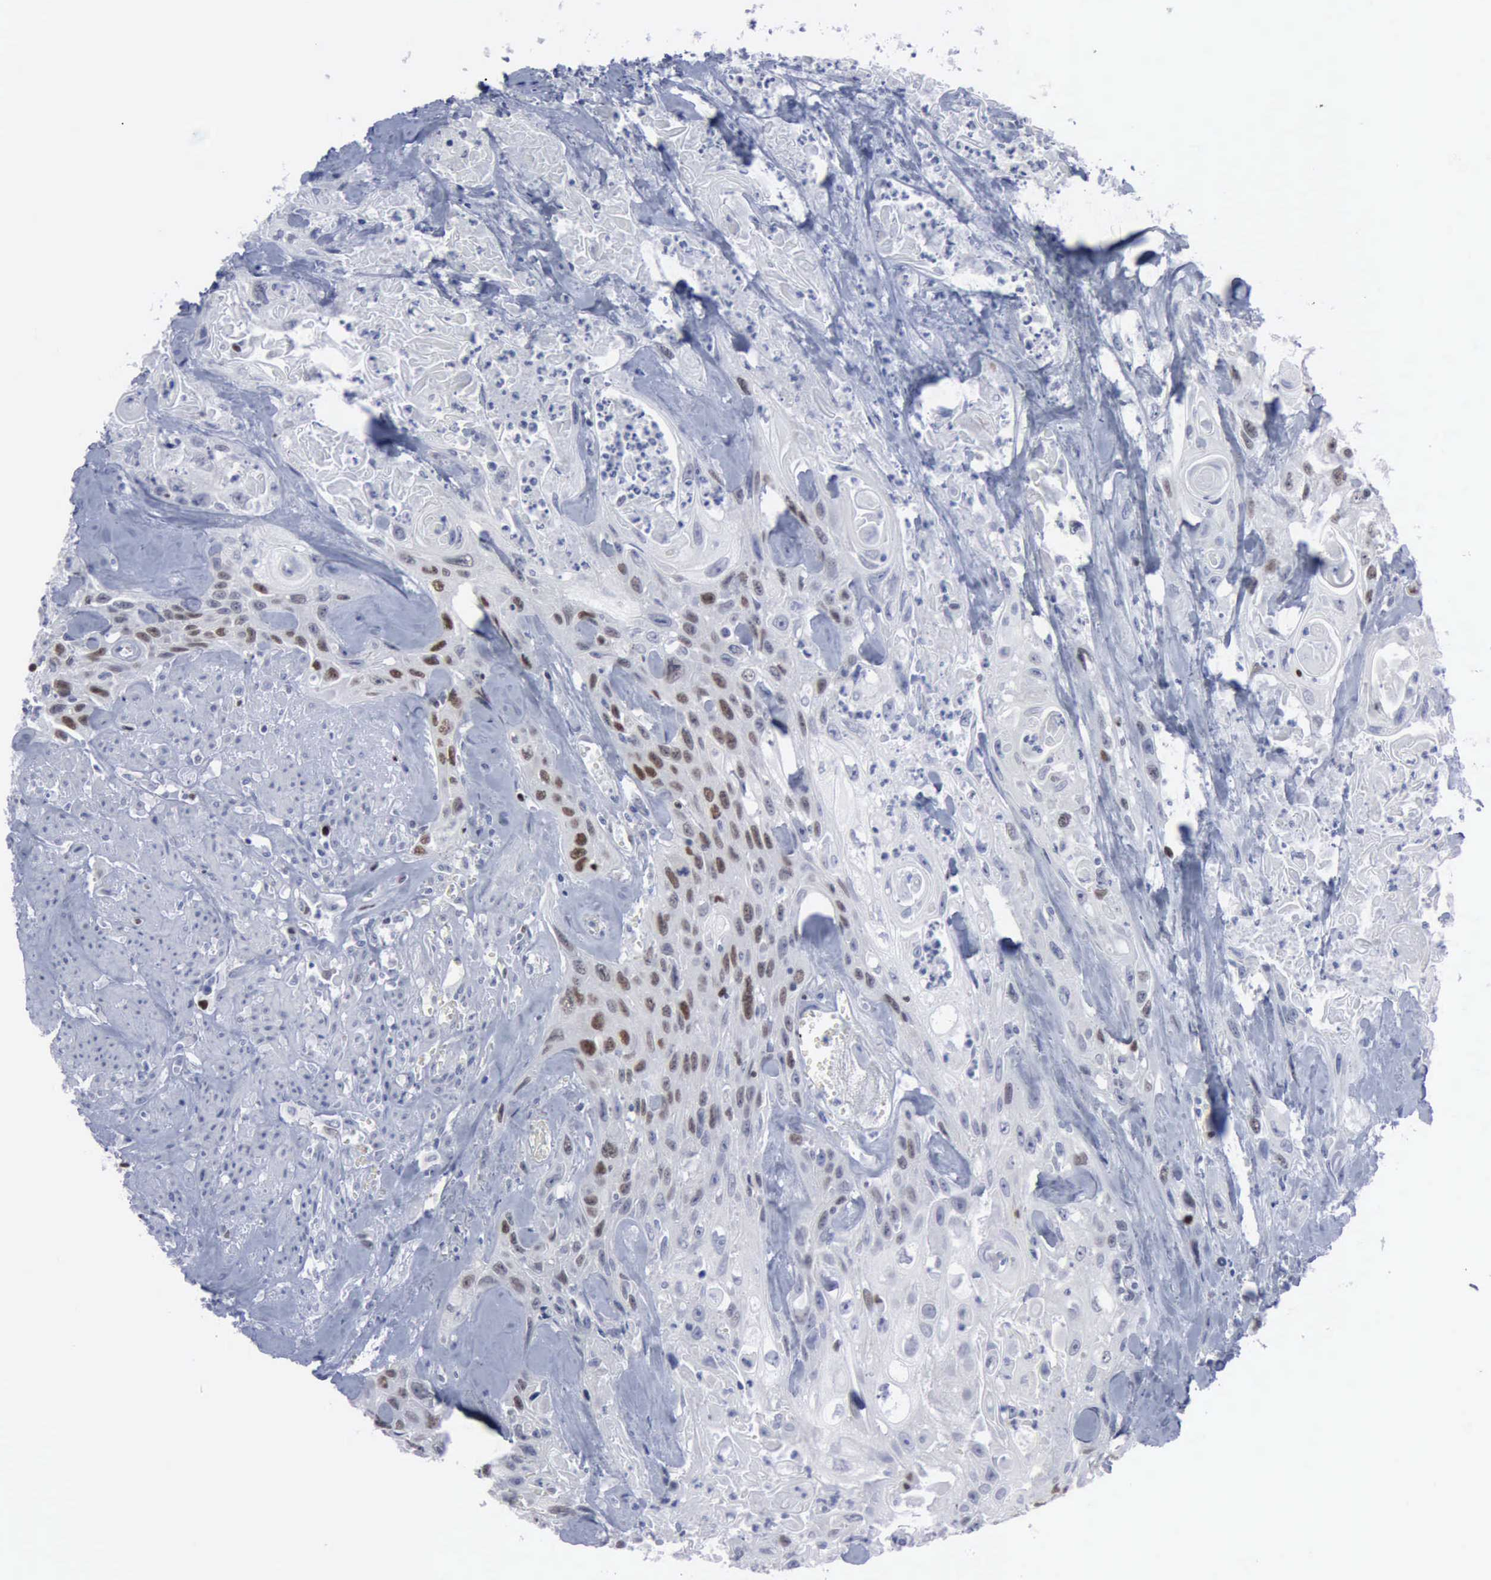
{"staining": {"intensity": "moderate", "quantity": "<25%", "location": "nuclear"}, "tissue": "urothelial cancer", "cell_type": "Tumor cells", "image_type": "cancer", "snomed": [{"axis": "morphology", "description": "Urothelial carcinoma, High grade"}, {"axis": "topography", "description": "Urinary bladder"}], "caption": "Immunohistochemical staining of human high-grade urothelial carcinoma demonstrates moderate nuclear protein positivity in approximately <25% of tumor cells.", "gene": "MCM5", "patient": {"sex": "female", "age": 84}}